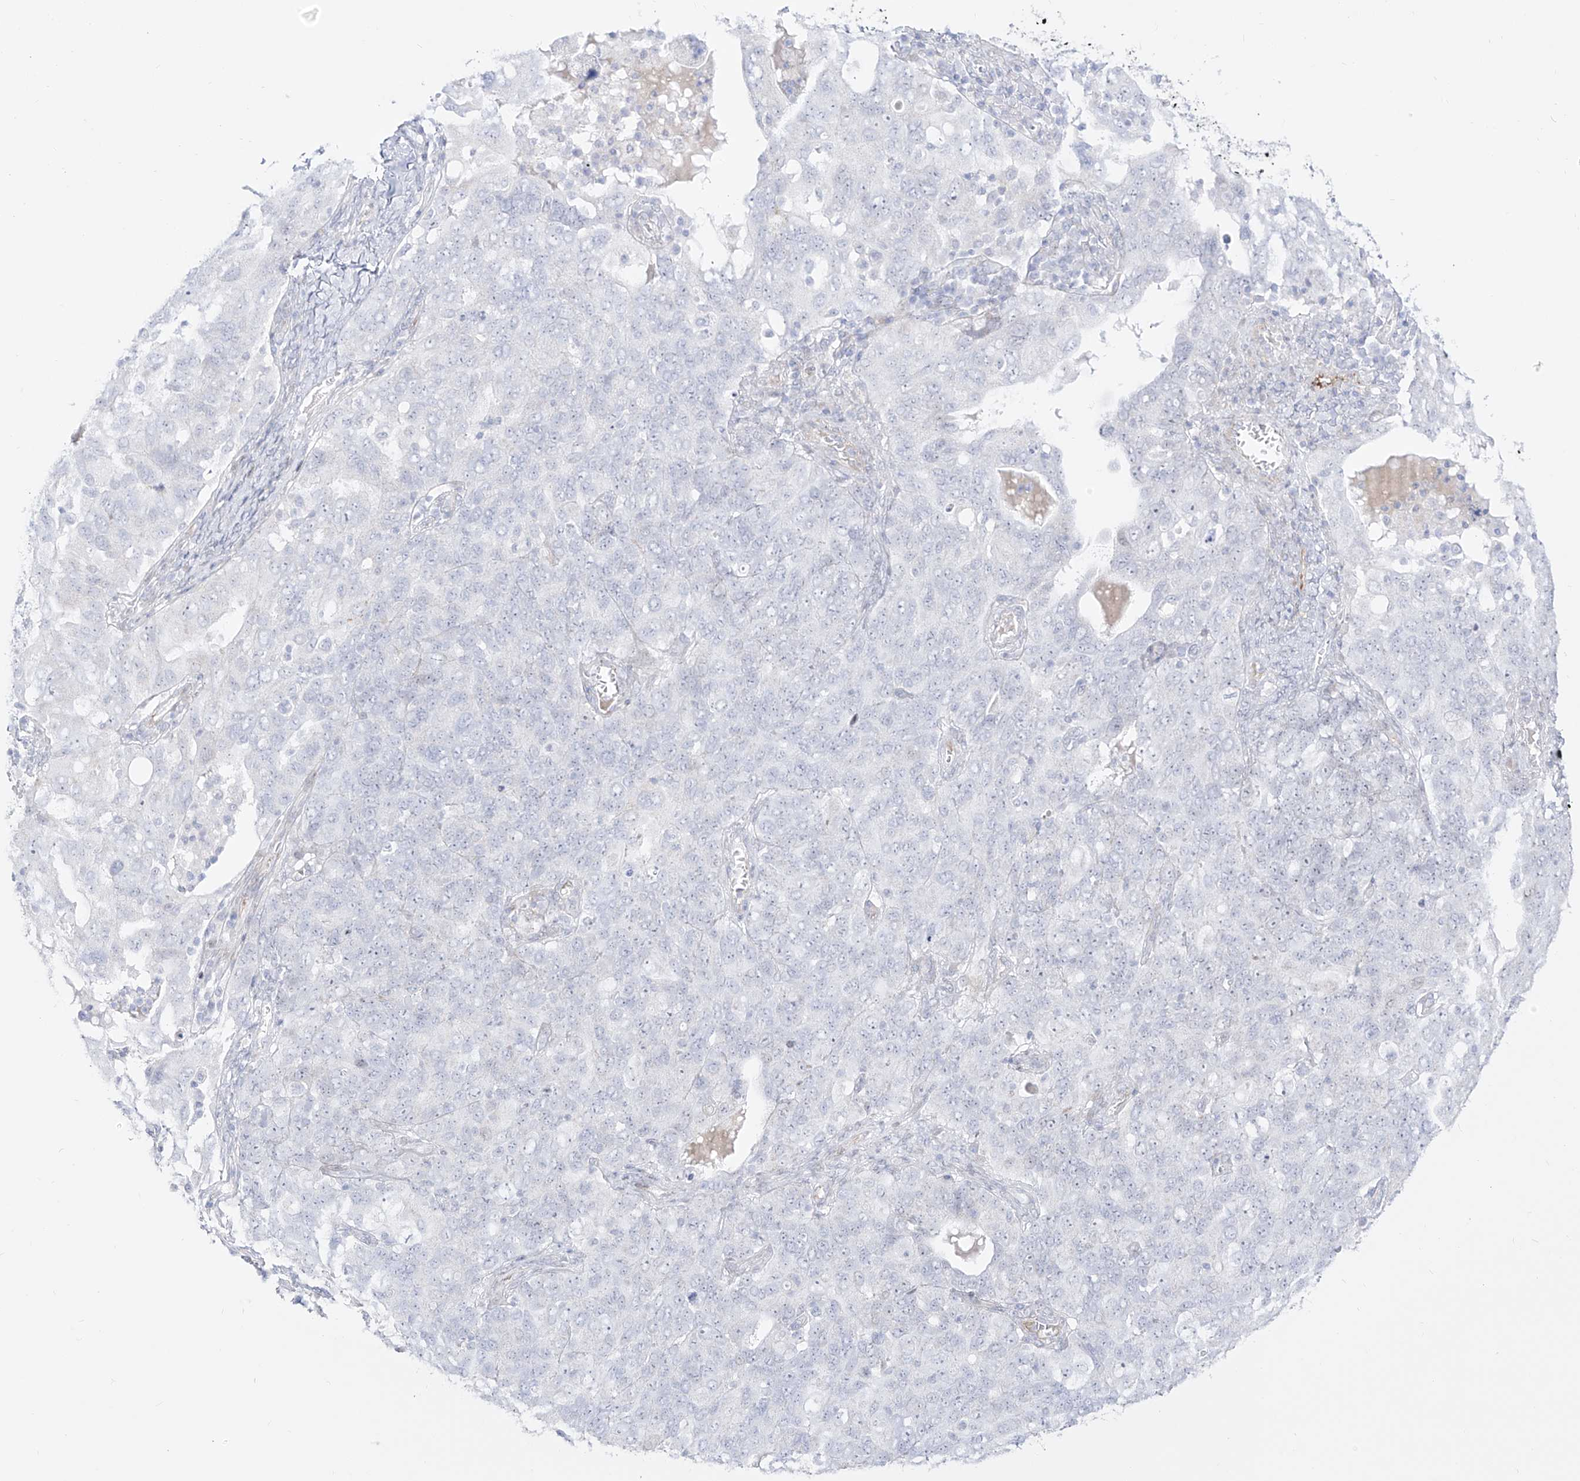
{"staining": {"intensity": "negative", "quantity": "none", "location": "none"}, "tissue": "ovarian cancer", "cell_type": "Tumor cells", "image_type": "cancer", "snomed": [{"axis": "morphology", "description": "Carcinoma, endometroid"}, {"axis": "topography", "description": "Ovary"}], "caption": "IHC histopathology image of neoplastic tissue: ovarian endometroid carcinoma stained with DAB (3,3'-diaminobenzidine) demonstrates no significant protein expression in tumor cells.", "gene": "ZNF180", "patient": {"sex": "female", "age": 62}}